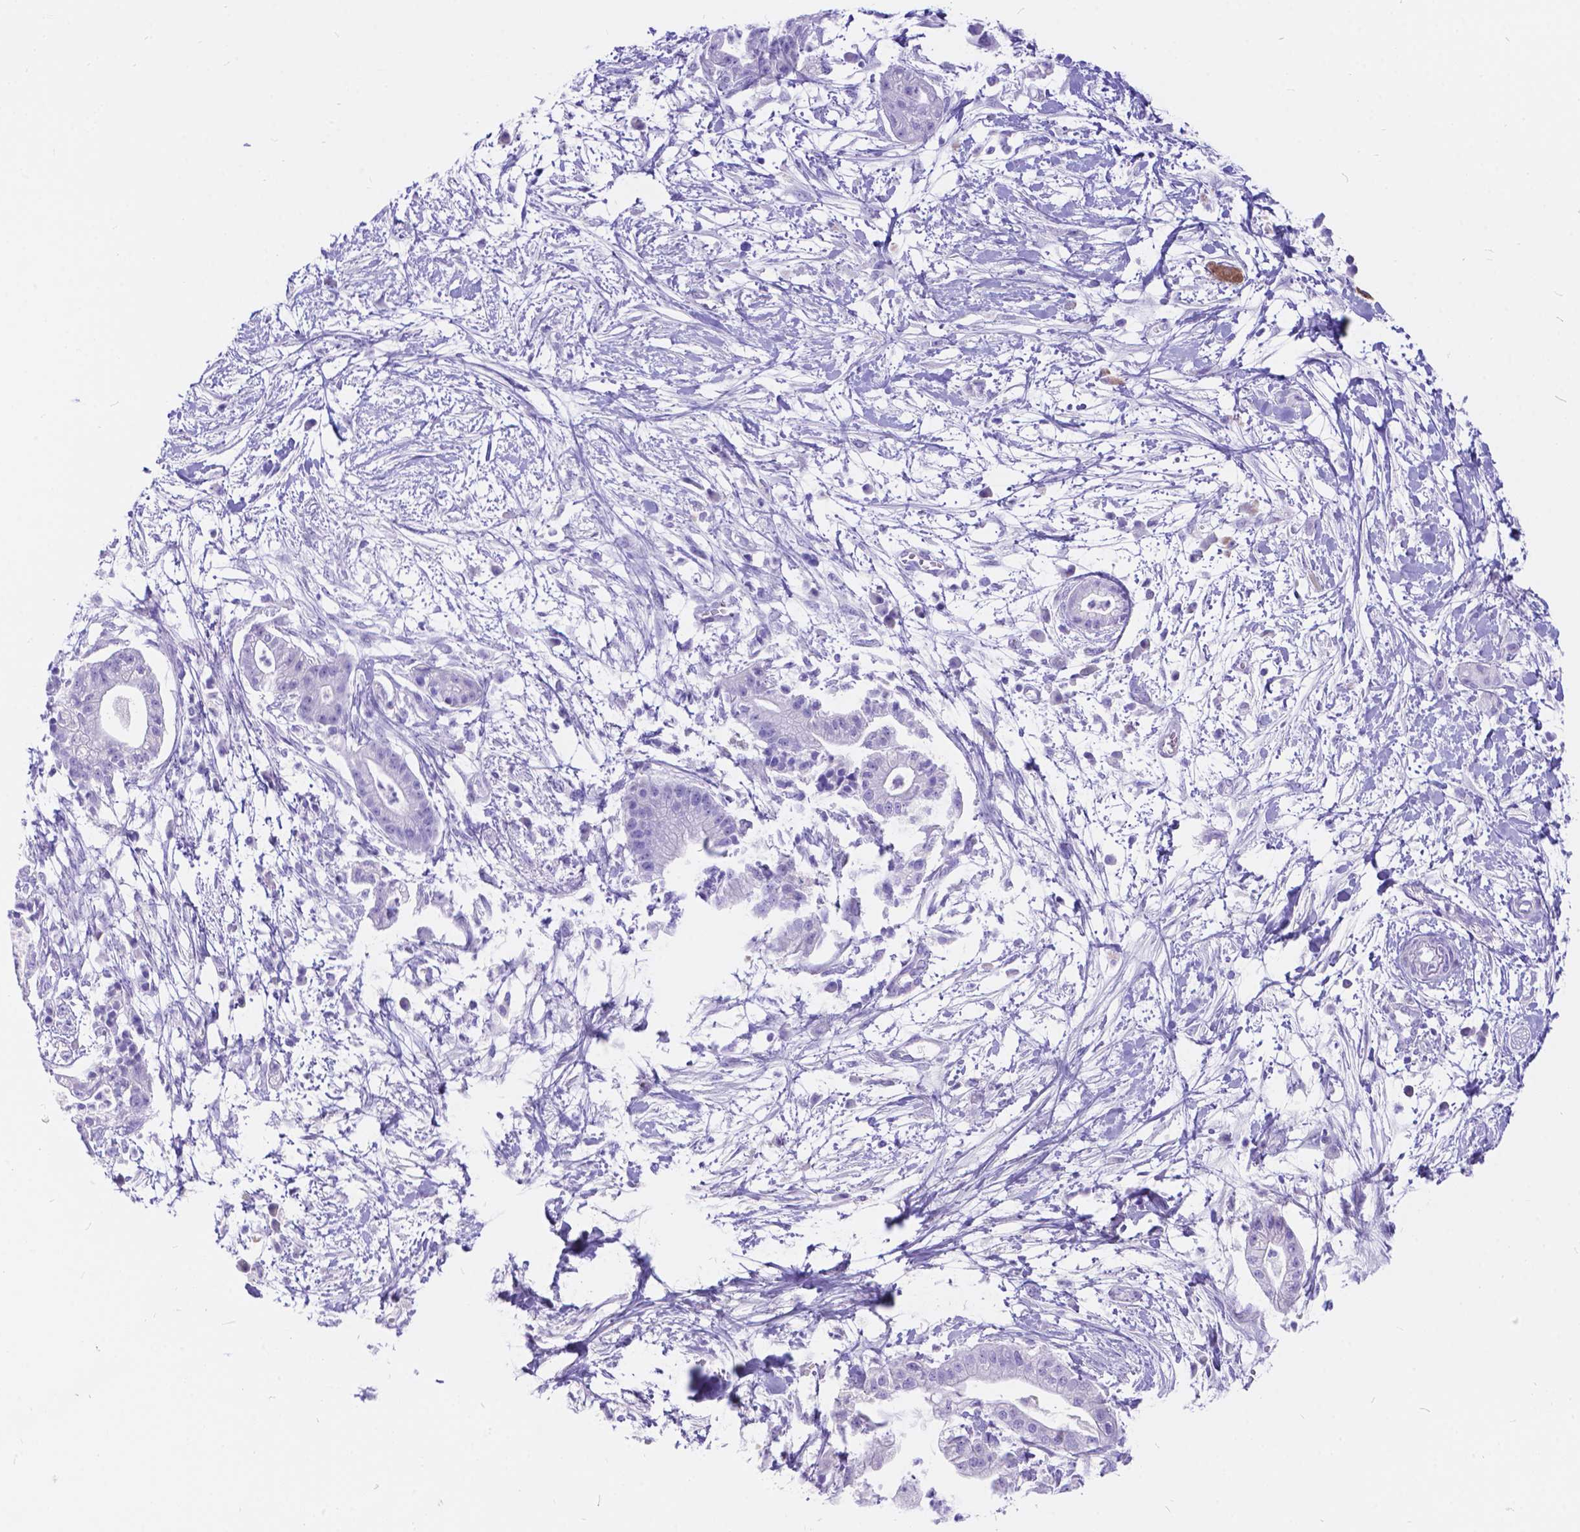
{"staining": {"intensity": "negative", "quantity": "none", "location": "none"}, "tissue": "pancreatic cancer", "cell_type": "Tumor cells", "image_type": "cancer", "snomed": [{"axis": "morphology", "description": "Normal tissue, NOS"}, {"axis": "morphology", "description": "Adenocarcinoma, NOS"}, {"axis": "topography", "description": "Lymph node"}, {"axis": "topography", "description": "Pancreas"}], "caption": "Pancreatic cancer was stained to show a protein in brown. There is no significant expression in tumor cells.", "gene": "KLHL10", "patient": {"sex": "female", "age": 58}}